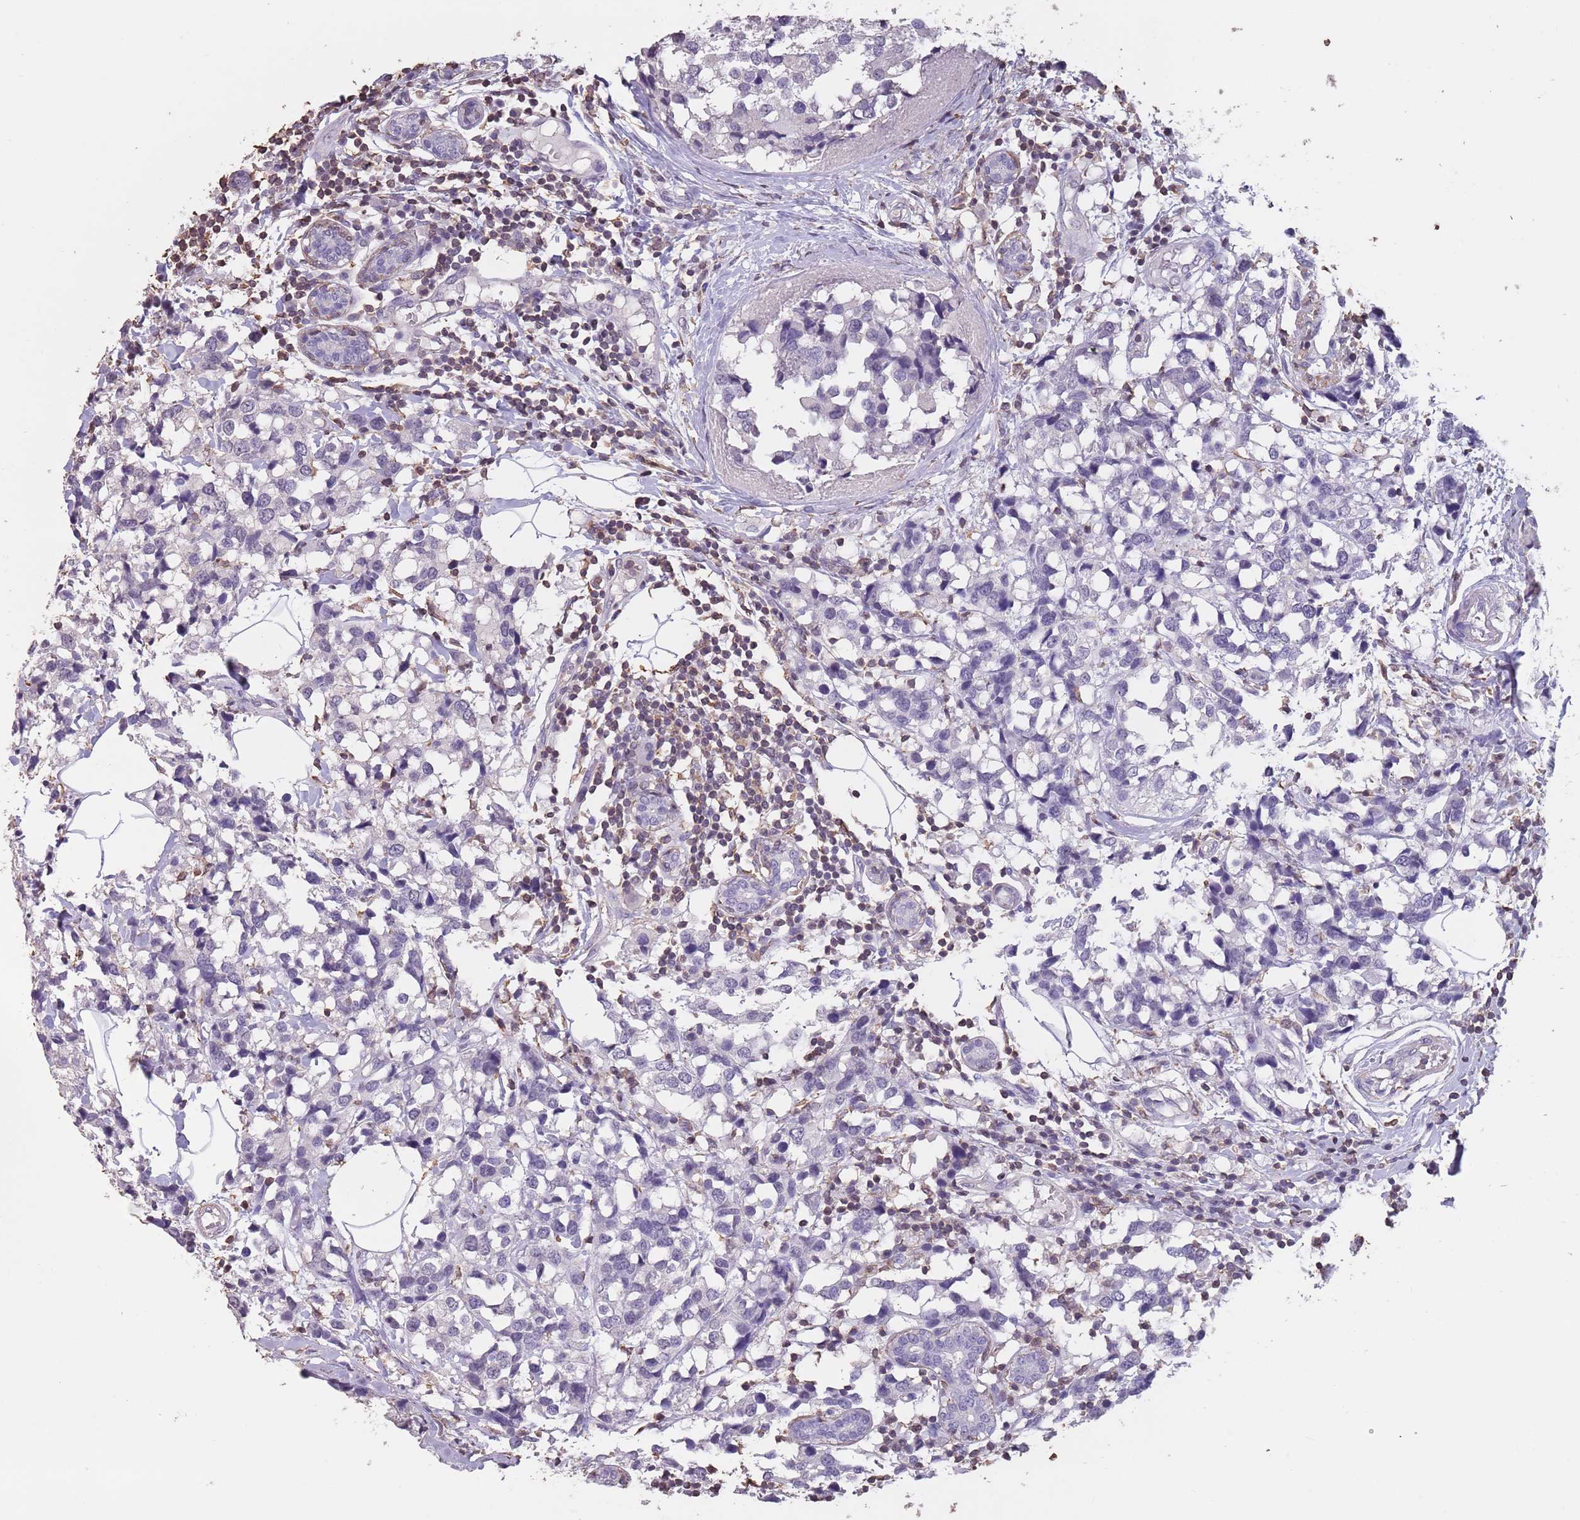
{"staining": {"intensity": "negative", "quantity": "none", "location": "none"}, "tissue": "breast cancer", "cell_type": "Tumor cells", "image_type": "cancer", "snomed": [{"axis": "morphology", "description": "Lobular carcinoma"}, {"axis": "topography", "description": "Breast"}], "caption": "Tumor cells show no significant positivity in breast cancer (lobular carcinoma).", "gene": "SUN5", "patient": {"sex": "female", "age": 59}}